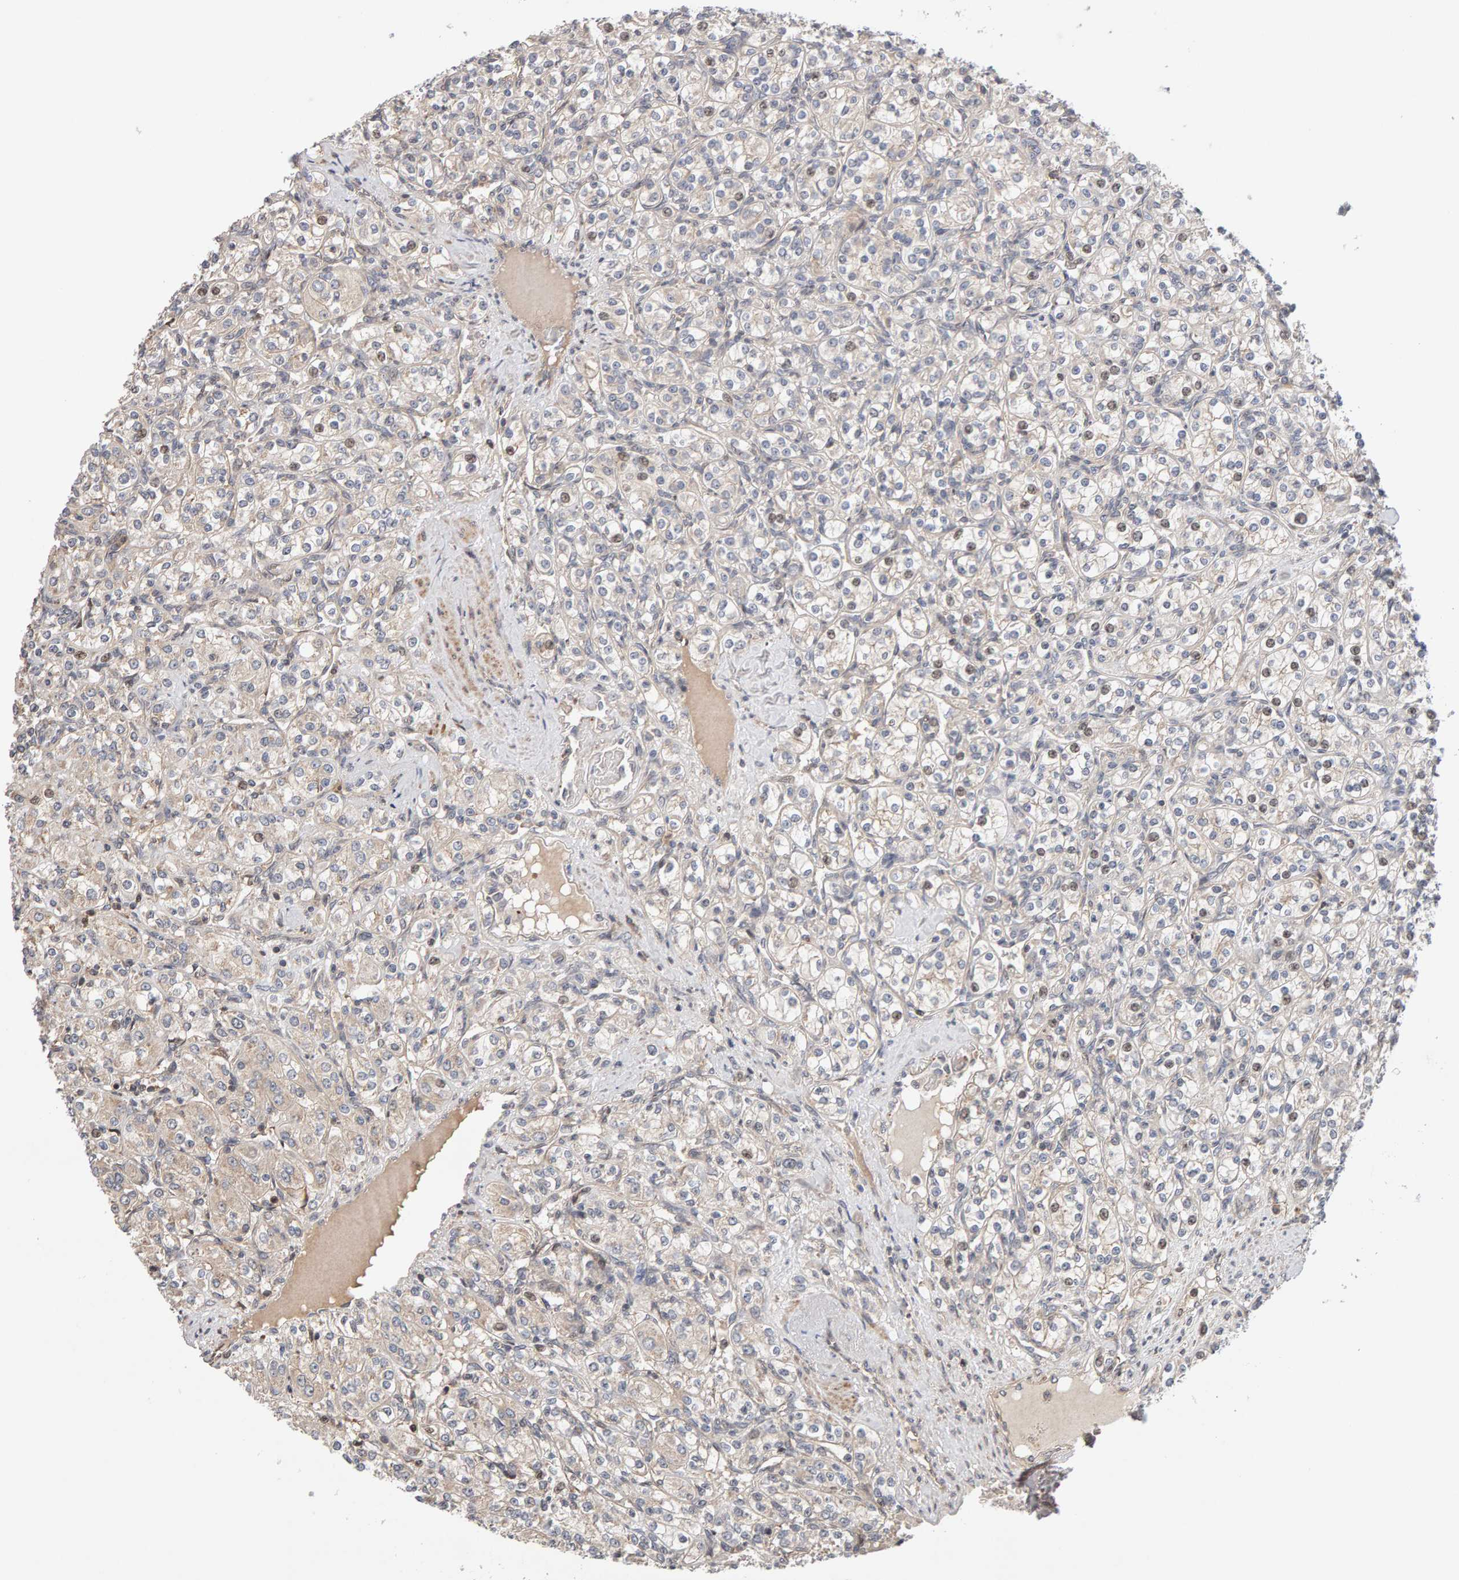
{"staining": {"intensity": "moderate", "quantity": "<25%", "location": "nuclear"}, "tissue": "renal cancer", "cell_type": "Tumor cells", "image_type": "cancer", "snomed": [{"axis": "morphology", "description": "Adenocarcinoma, NOS"}, {"axis": "topography", "description": "Kidney"}], "caption": "Adenocarcinoma (renal) stained for a protein reveals moderate nuclear positivity in tumor cells.", "gene": "LZTS1", "patient": {"sex": "male", "age": 77}}